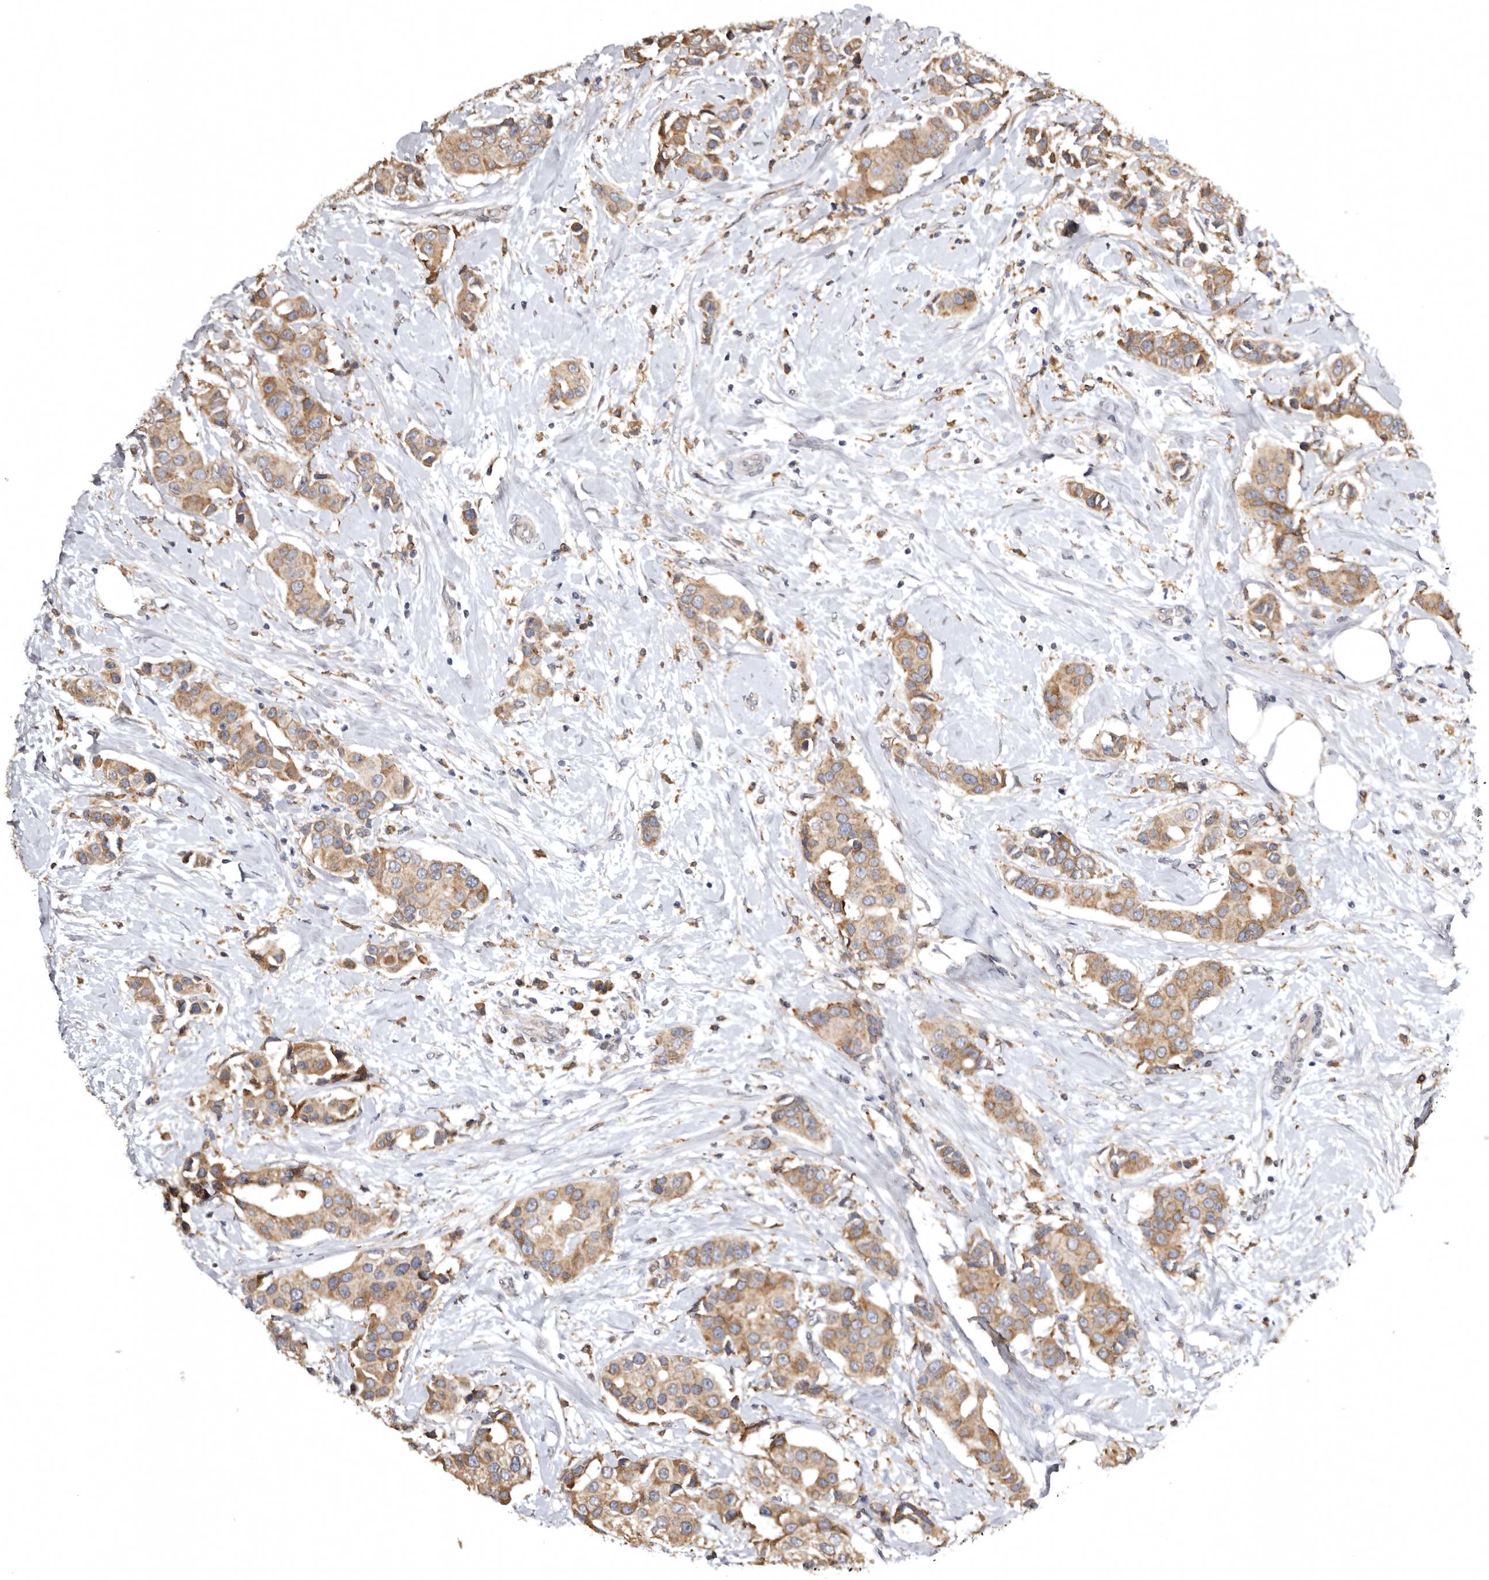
{"staining": {"intensity": "moderate", "quantity": ">75%", "location": "cytoplasmic/membranous"}, "tissue": "breast cancer", "cell_type": "Tumor cells", "image_type": "cancer", "snomed": [{"axis": "morphology", "description": "Normal tissue, NOS"}, {"axis": "morphology", "description": "Duct carcinoma"}, {"axis": "topography", "description": "Breast"}], "caption": "This histopathology image shows breast cancer (intraductal carcinoma) stained with IHC to label a protein in brown. The cytoplasmic/membranous of tumor cells show moderate positivity for the protein. Nuclei are counter-stained blue.", "gene": "INKA2", "patient": {"sex": "female", "age": 39}}